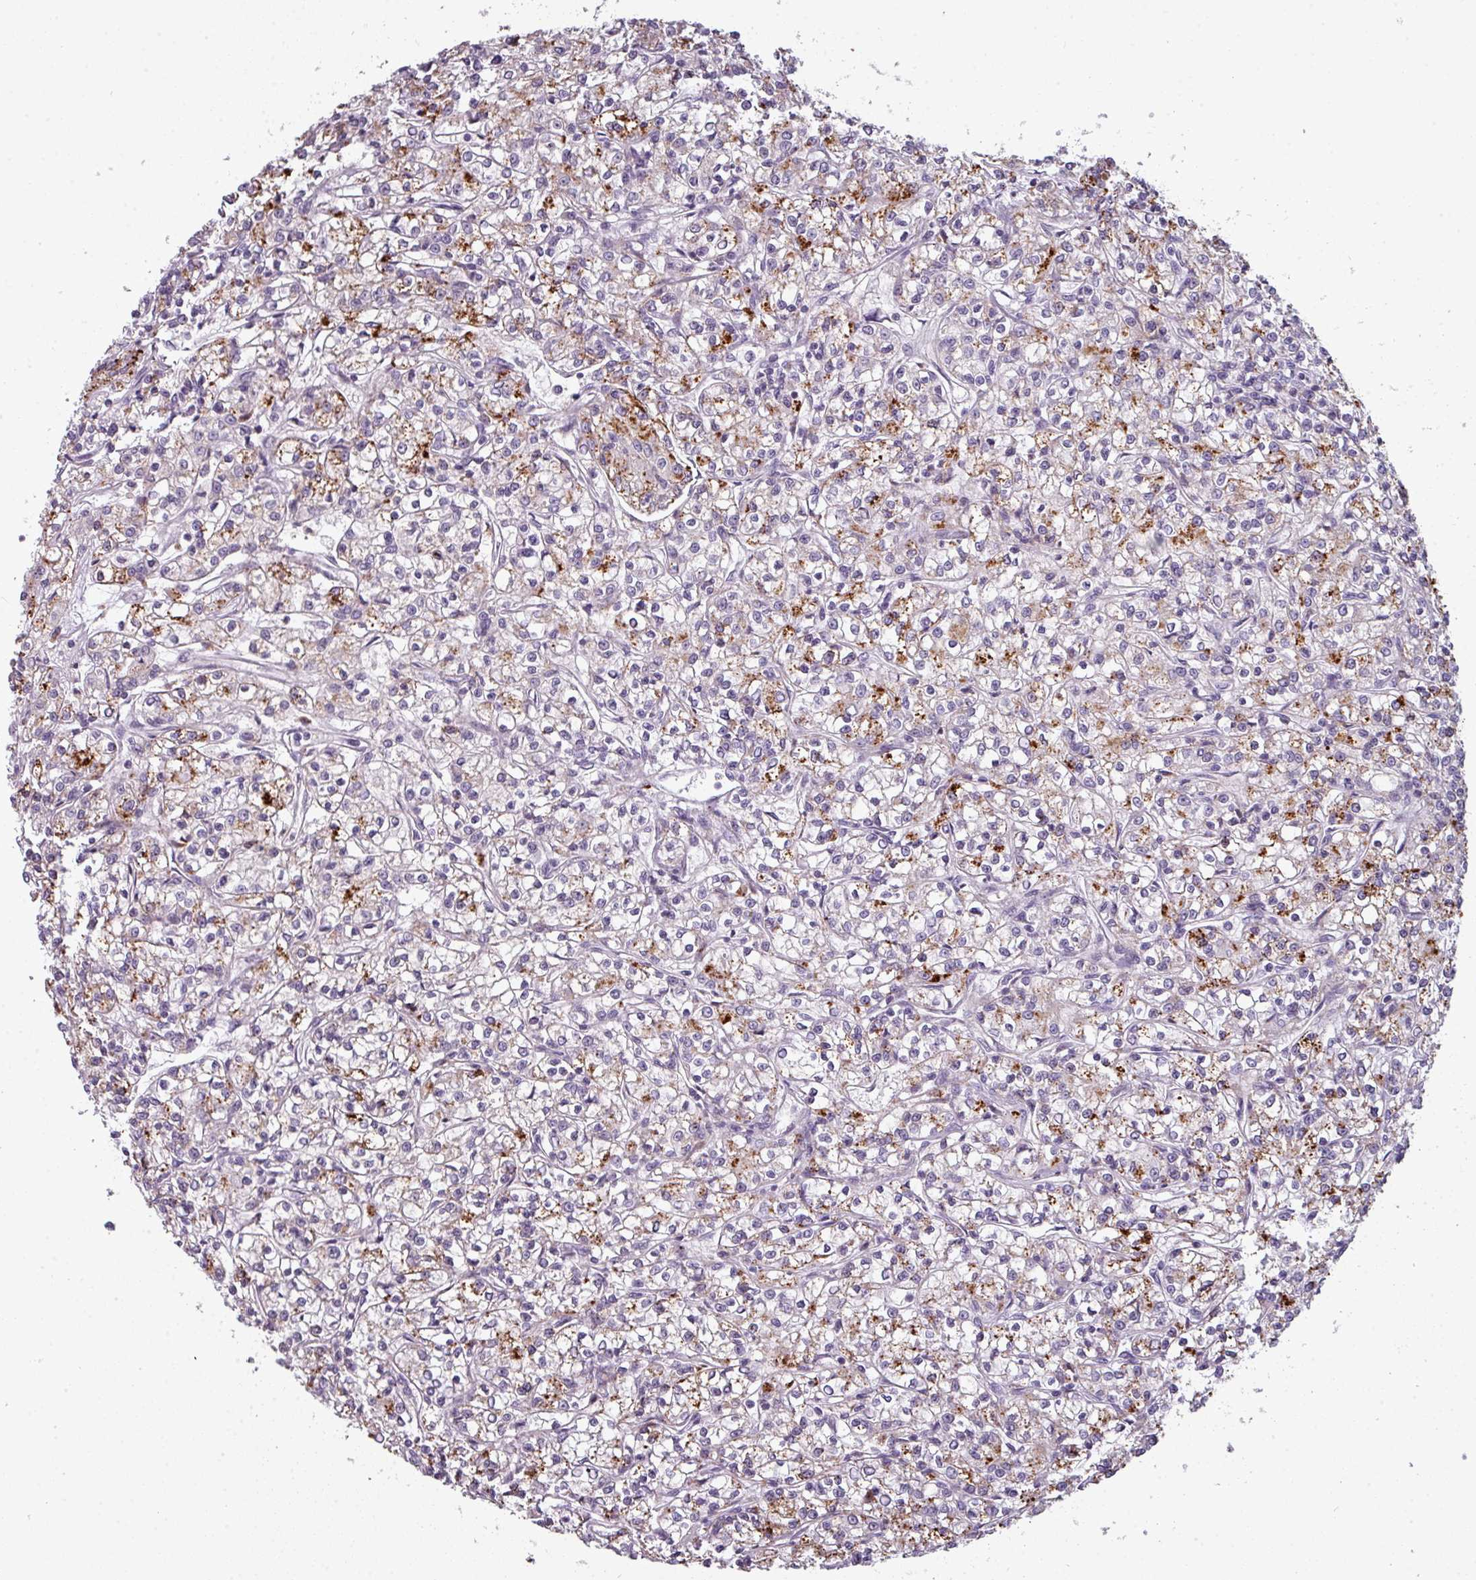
{"staining": {"intensity": "strong", "quantity": "<25%", "location": "cytoplasmic/membranous"}, "tissue": "renal cancer", "cell_type": "Tumor cells", "image_type": "cancer", "snomed": [{"axis": "morphology", "description": "Adenocarcinoma, NOS"}, {"axis": "topography", "description": "Kidney"}], "caption": "A medium amount of strong cytoplasmic/membranous staining is identified in approximately <25% of tumor cells in renal cancer tissue. Using DAB (3,3'-diaminobenzidine) (brown) and hematoxylin (blue) stains, captured at high magnification using brightfield microscopy.", "gene": "TMEFF1", "patient": {"sex": "female", "age": 59}}